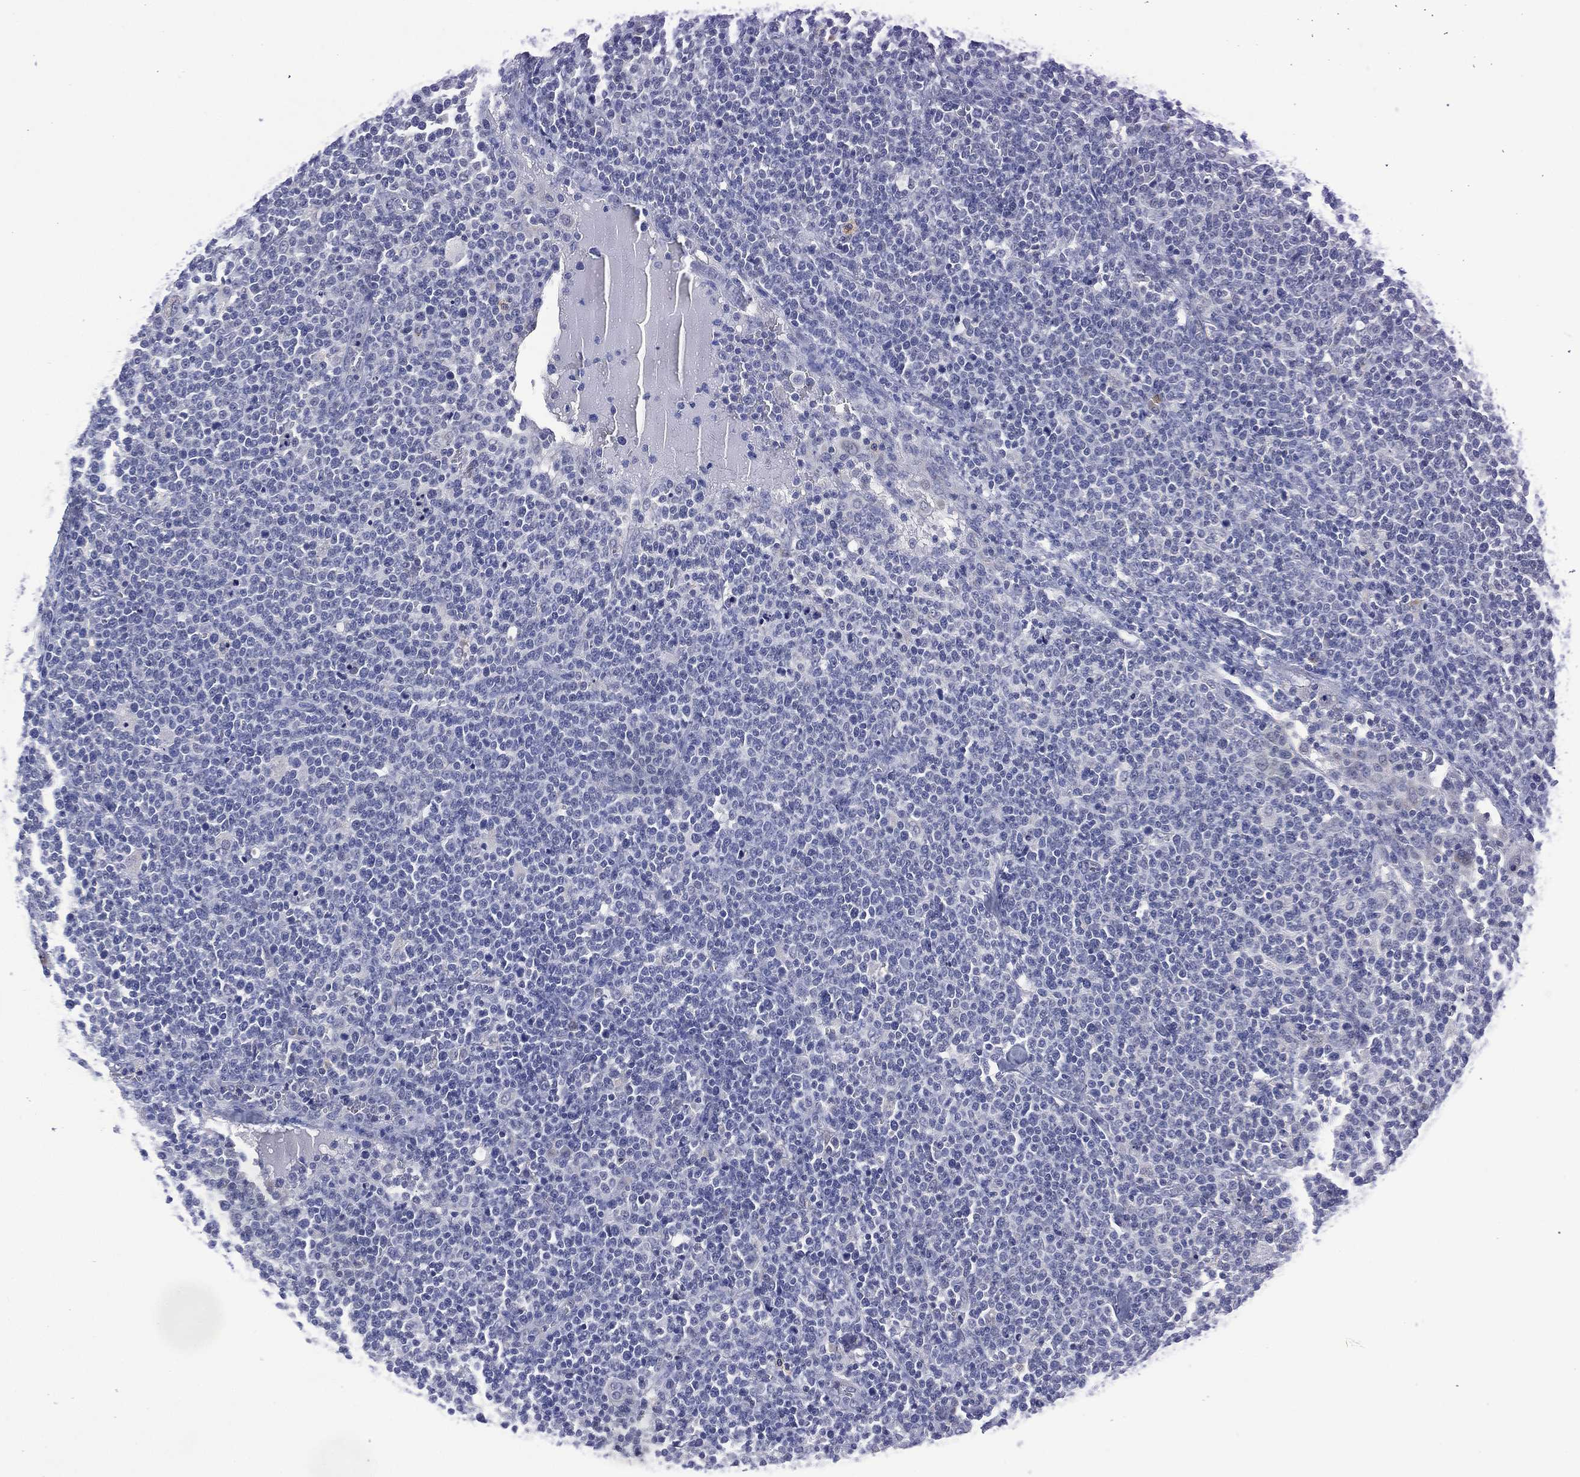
{"staining": {"intensity": "negative", "quantity": "none", "location": "none"}, "tissue": "lymphoma", "cell_type": "Tumor cells", "image_type": "cancer", "snomed": [{"axis": "morphology", "description": "Malignant lymphoma, non-Hodgkin's type, High grade"}, {"axis": "topography", "description": "Lymph node"}], "caption": "Lymphoma was stained to show a protein in brown. There is no significant positivity in tumor cells.", "gene": "ASB10", "patient": {"sex": "male", "age": 61}}